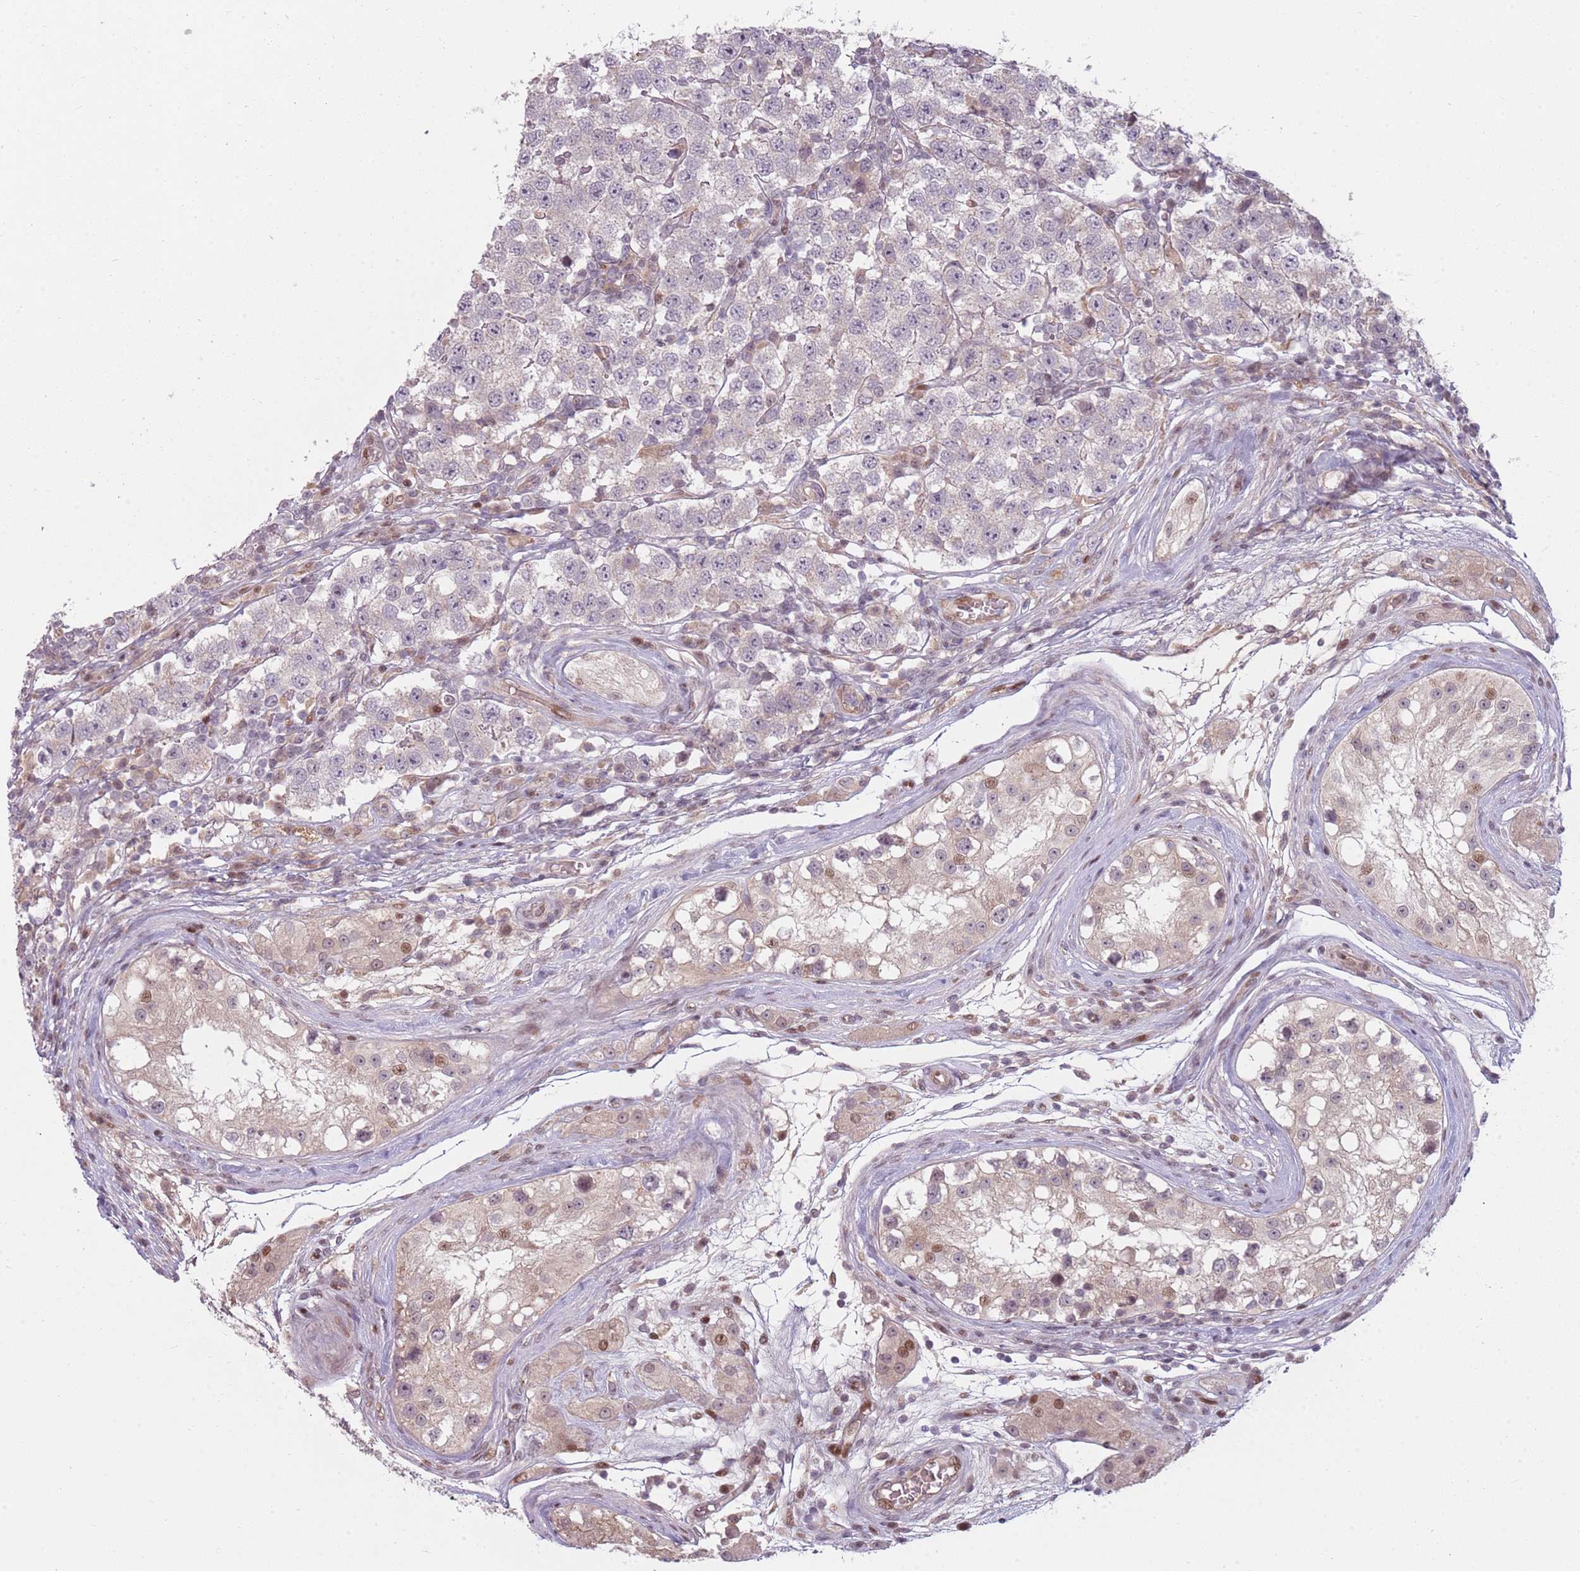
{"staining": {"intensity": "negative", "quantity": "none", "location": "none"}, "tissue": "testis cancer", "cell_type": "Tumor cells", "image_type": "cancer", "snomed": [{"axis": "morphology", "description": "Seminoma, NOS"}, {"axis": "topography", "description": "Testis"}], "caption": "This is an IHC micrograph of human testis cancer (seminoma). There is no expression in tumor cells.", "gene": "ADGRG1", "patient": {"sex": "male", "age": 34}}